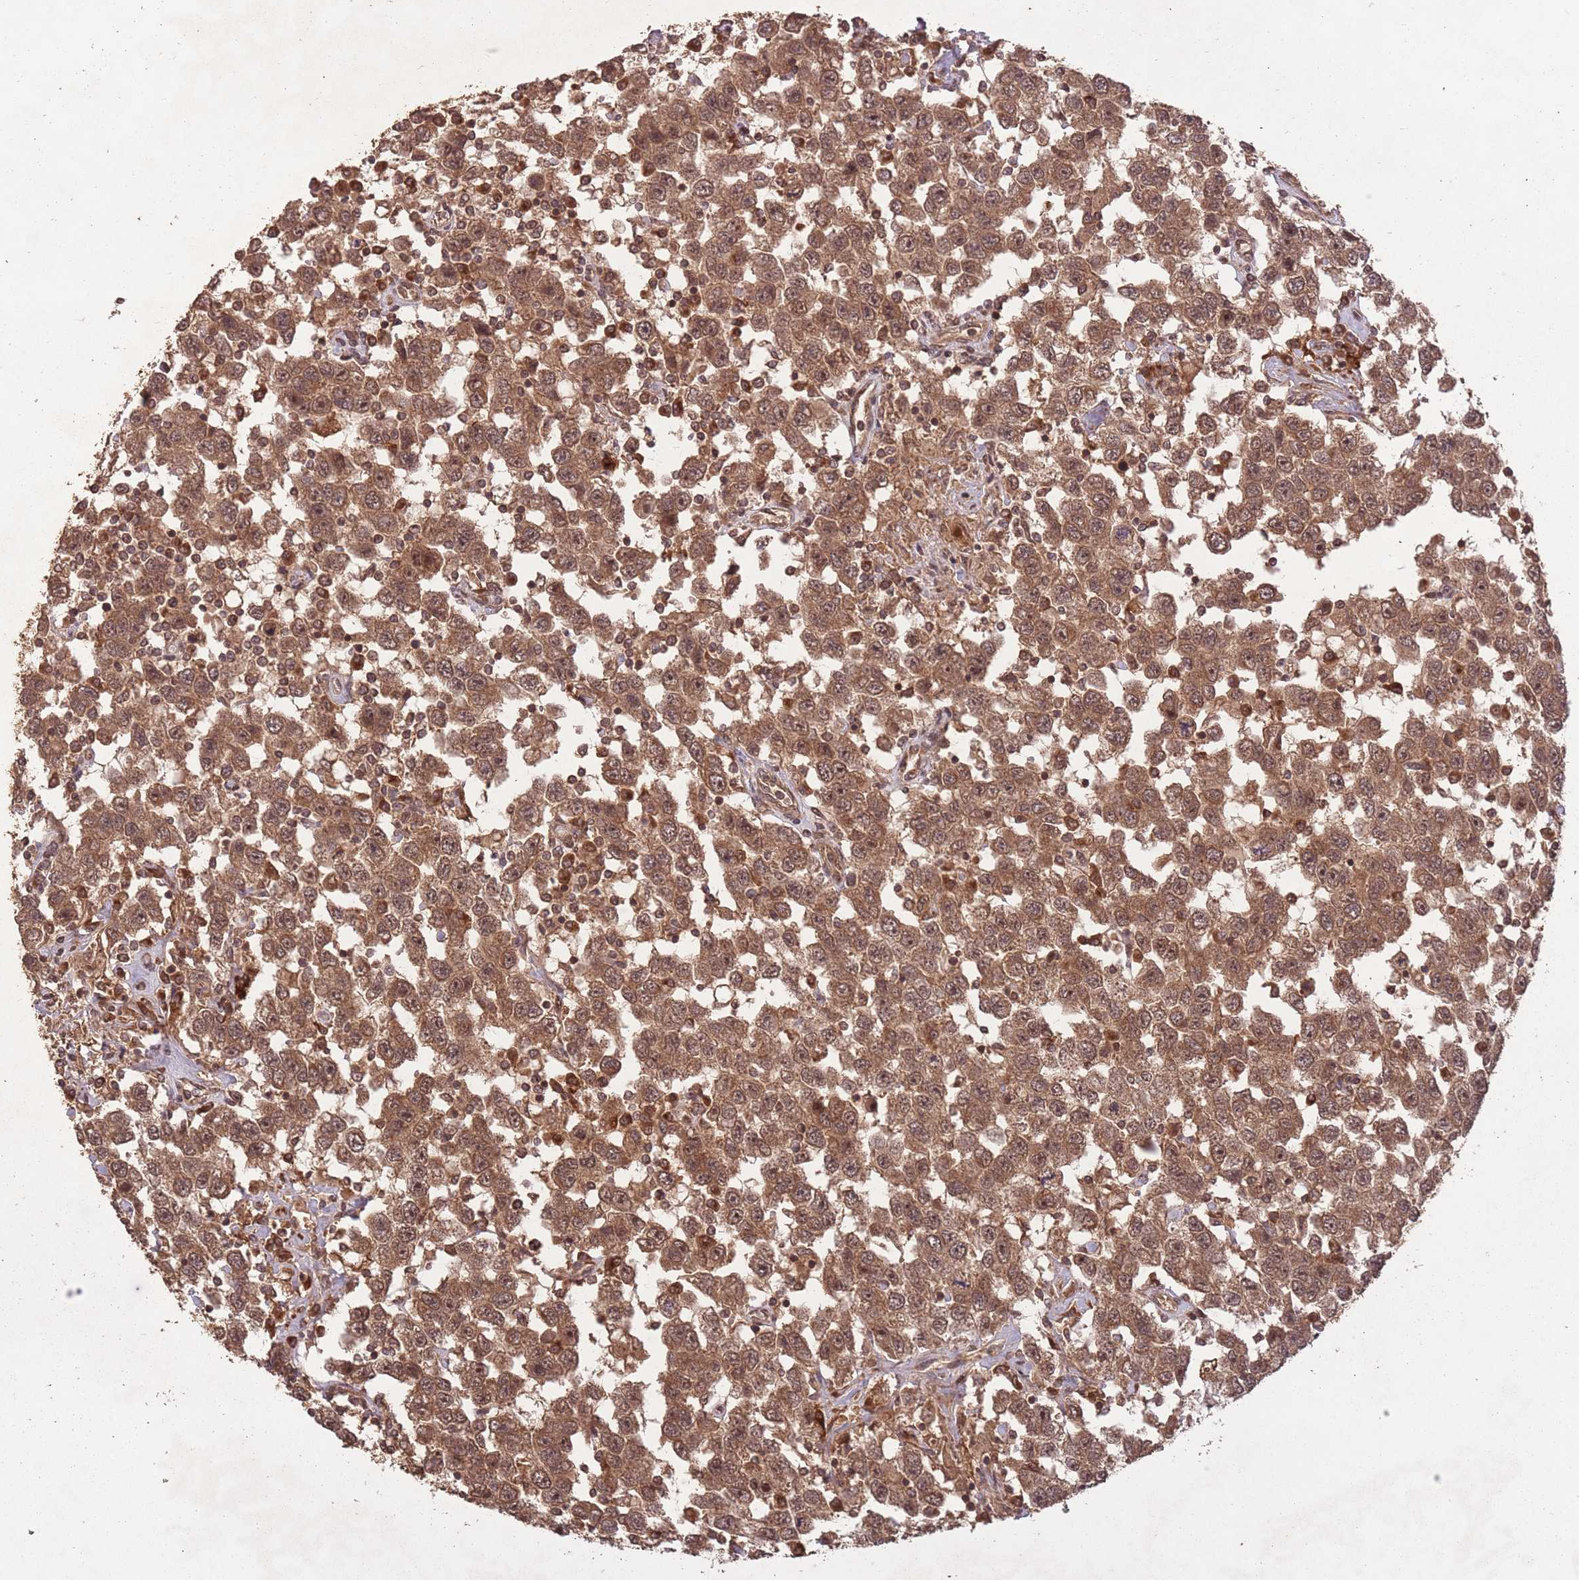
{"staining": {"intensity": "moderate", "quantity": ">75%", "location": "cytoplasmic/membranous,nuclear"}, "tissue": "testis cancer", "cell_type": "Tumor cells", "image_type": "cancer", "snomed": [{"axis": "morphology", "description": "Seminoma, NOS"}, {"axis": "topography", "description": "Testis"}], "caption": "There is medium levels of moderate cytoplasmic/membranous and nuclear staining in tumor cells of testis seminoma, as demonstrated by immunohistochemical staining (brown color).", "gene": "ERBB3", "patient": {"sex": "male", "age": 41}}